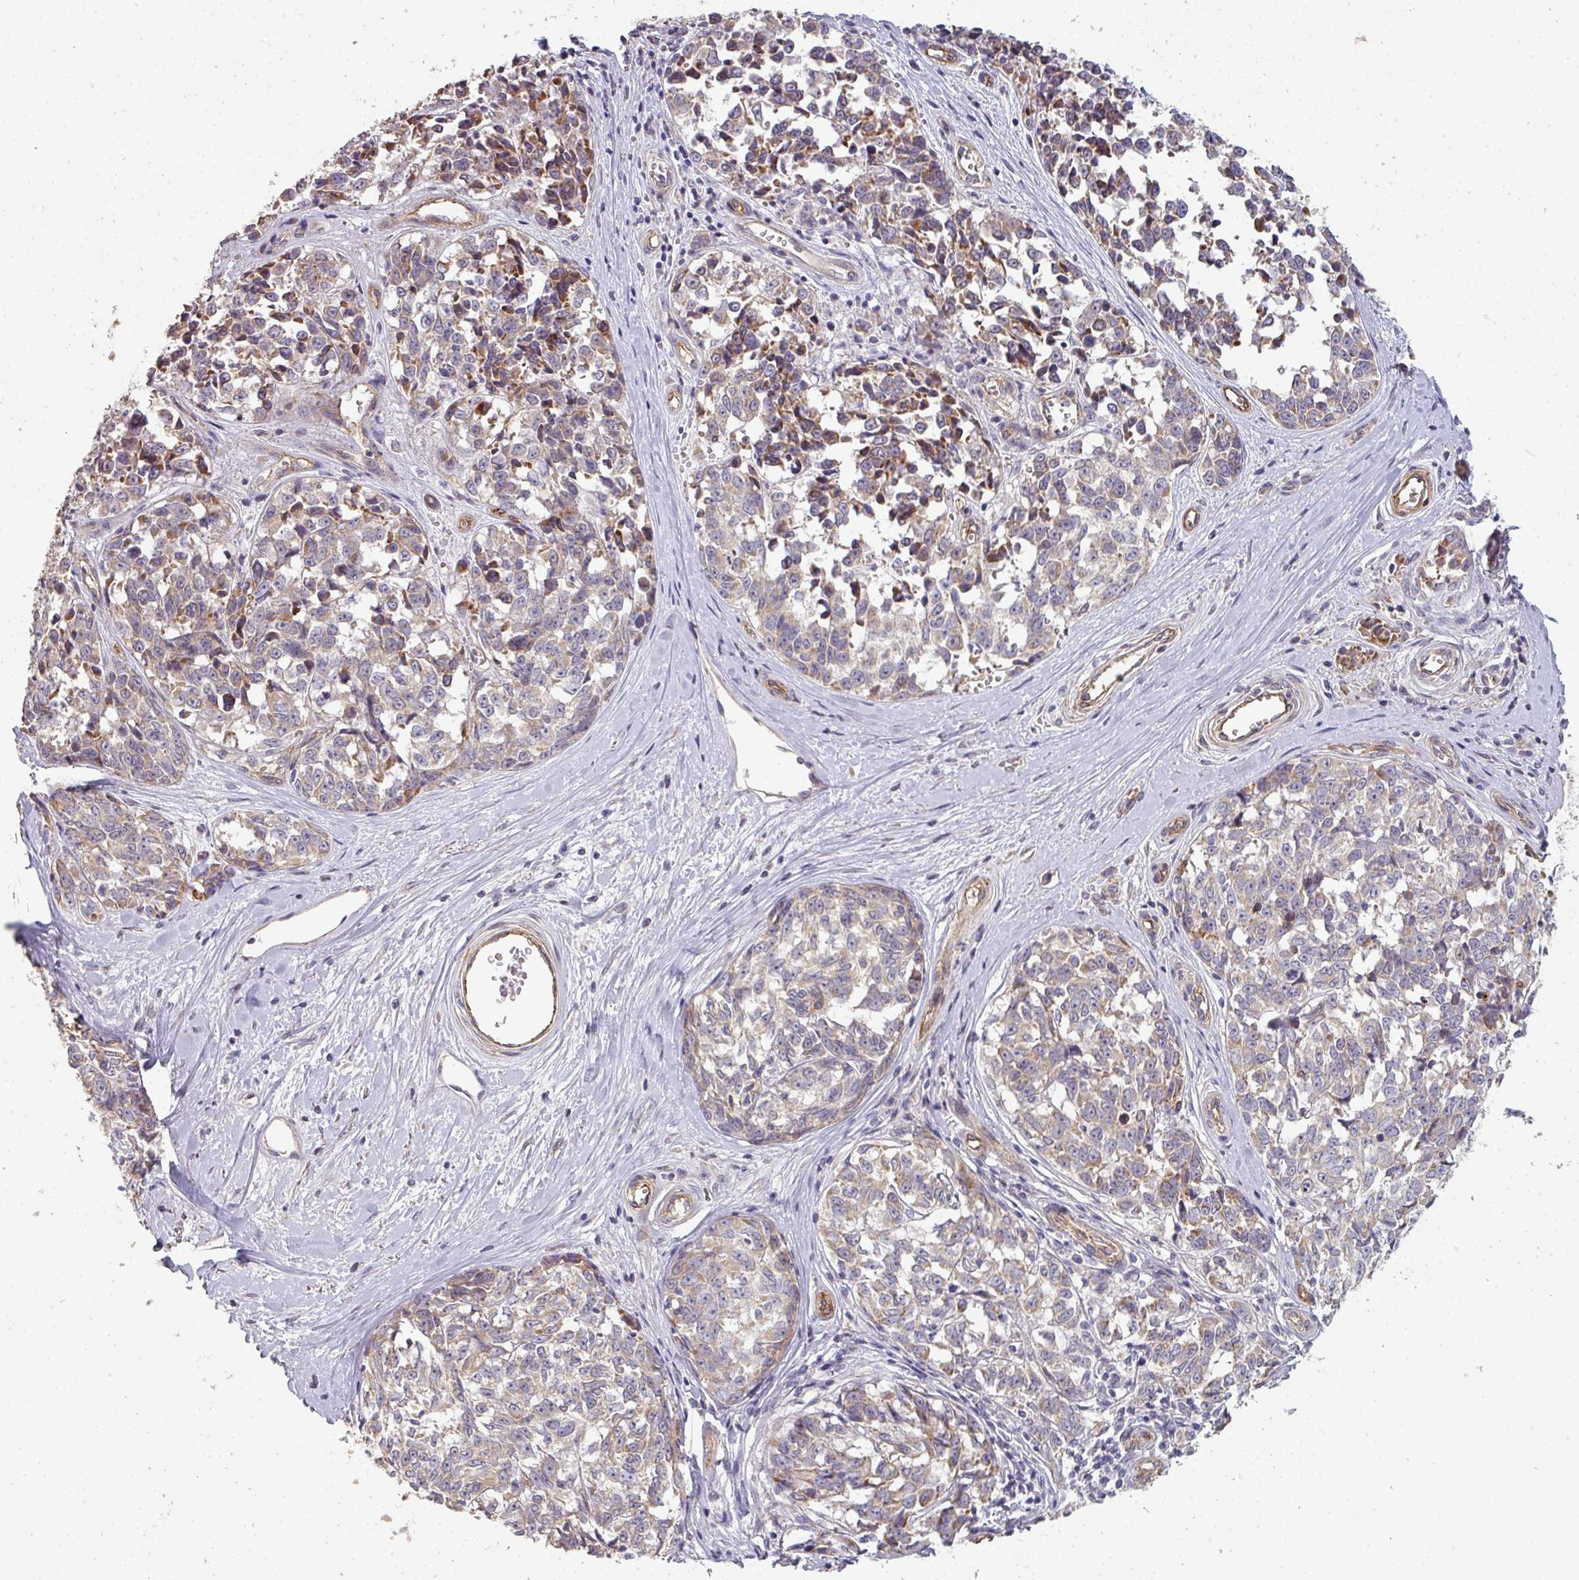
{"staining": {"intensity": "moderate", "quantity": "<25%", "location": "cytoplasmic/membranous"}, "tissue": "melanoma", "cell_type": "Tumor cells", "image_type": "cancer", "snomed": [{"axis": "morphology", "description": "Normal tissue, NOS"}, {"axis": "morphology", "description": "Malignant melanoma, NOS"}, {"axis": "topography", "description": "Skin"}], "caption": "About <25% of tumor cells in human malignant melanoma show moderate cytoplasmic/membranous protein staining as visualized by brown immunohistochemical staining.", "gene": "PCDH1", "patient": {"sex": "female", "age": 64}}